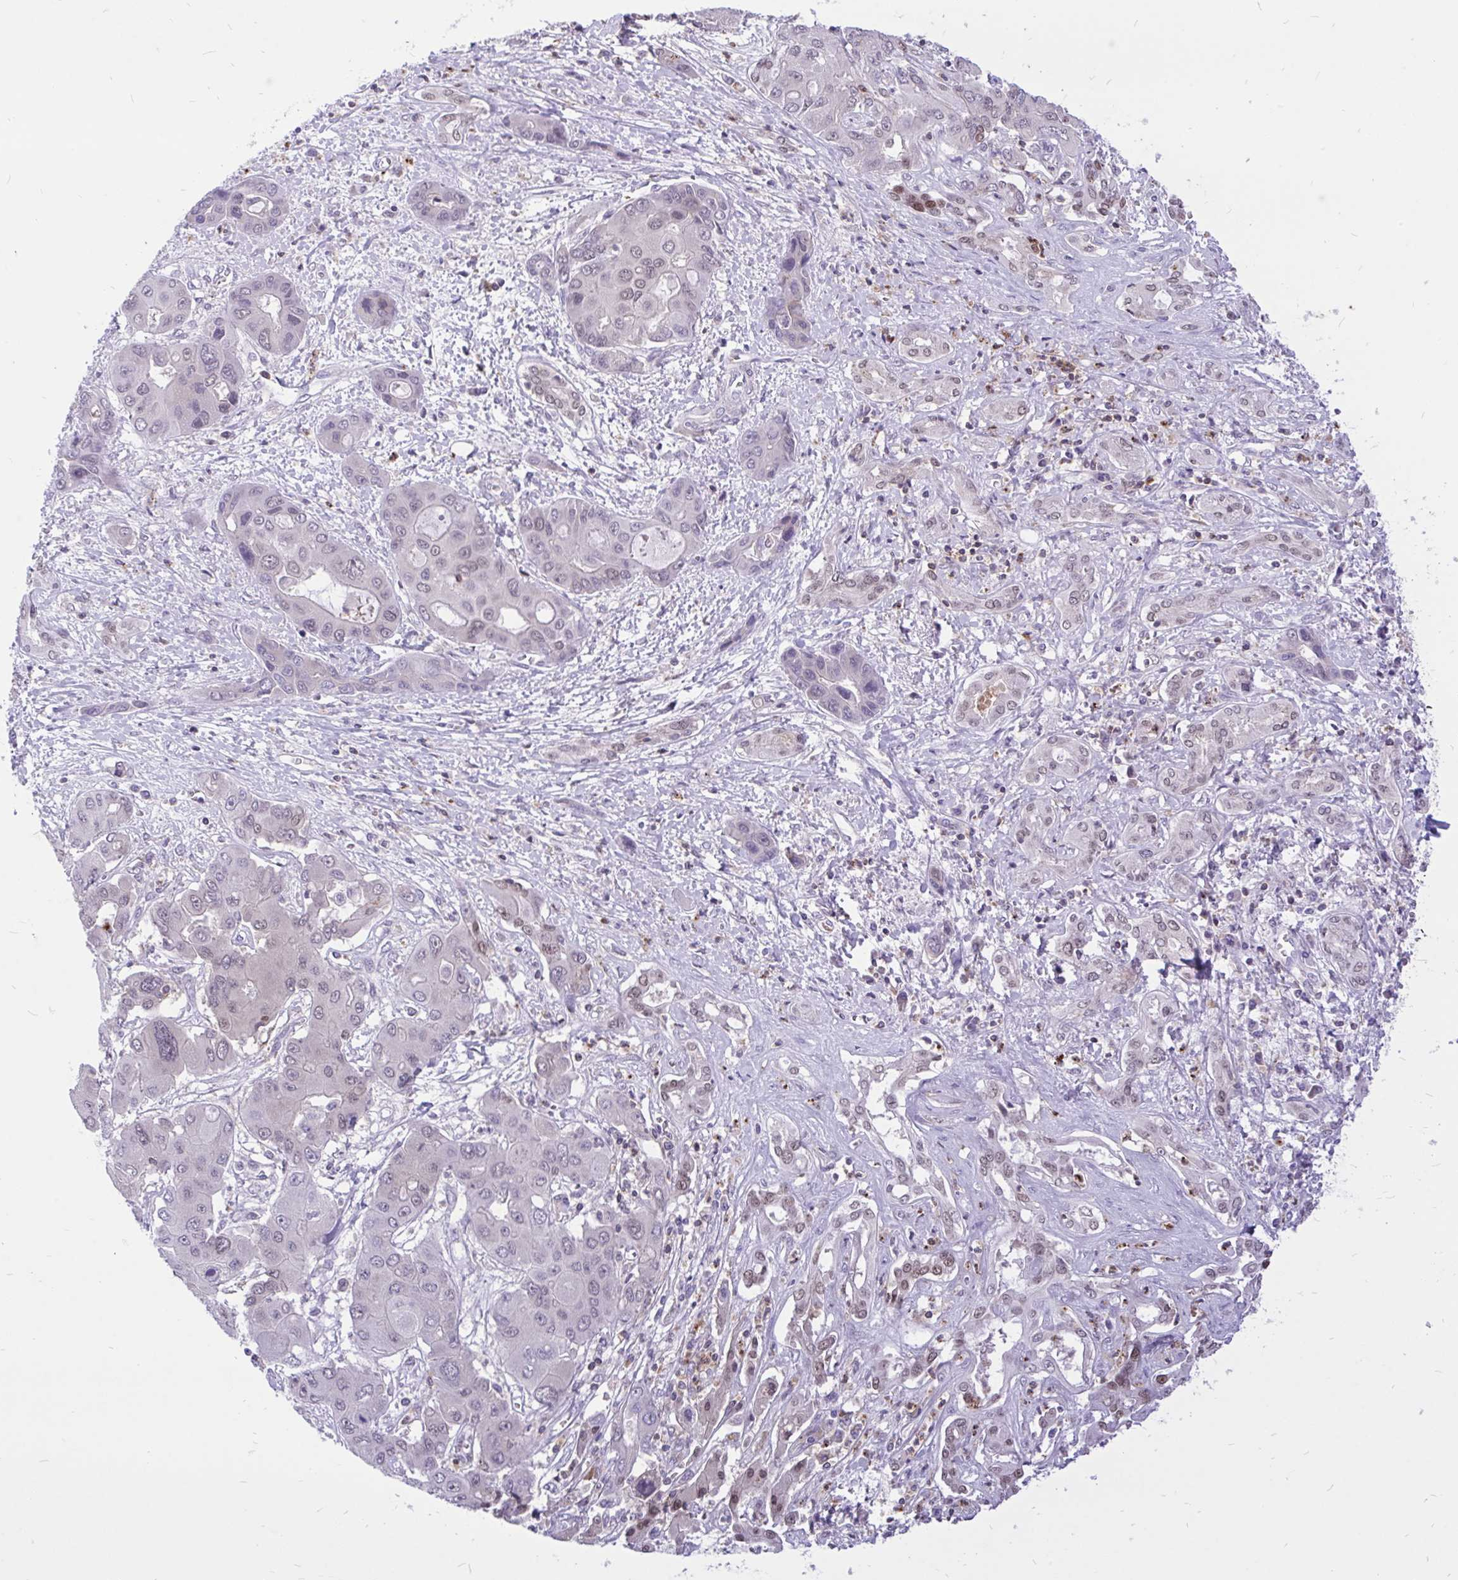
{"staining": {"intensity": "weak", "quantity": "25%-75%", "location": "nuclear"}, "tissue": "liver cancer", "cell_type": "Tumor cells", "image_type": "cancer", "snomed": [{"axis": "morphology", "description": "Cholangiocarcinoma"}, {"axis": "topography", "description": "Liver"}], "caption": "Immunohistochemistry (IHC) histopathology image of cholangiocarcinoma (liver) stained for a protein (brown), which exhibits low levels of weak nuclear expression in approximately 25%-75% of tumor cells.", "gene": "CXCL8", "patient": {"sex": "male", "age": 67}}